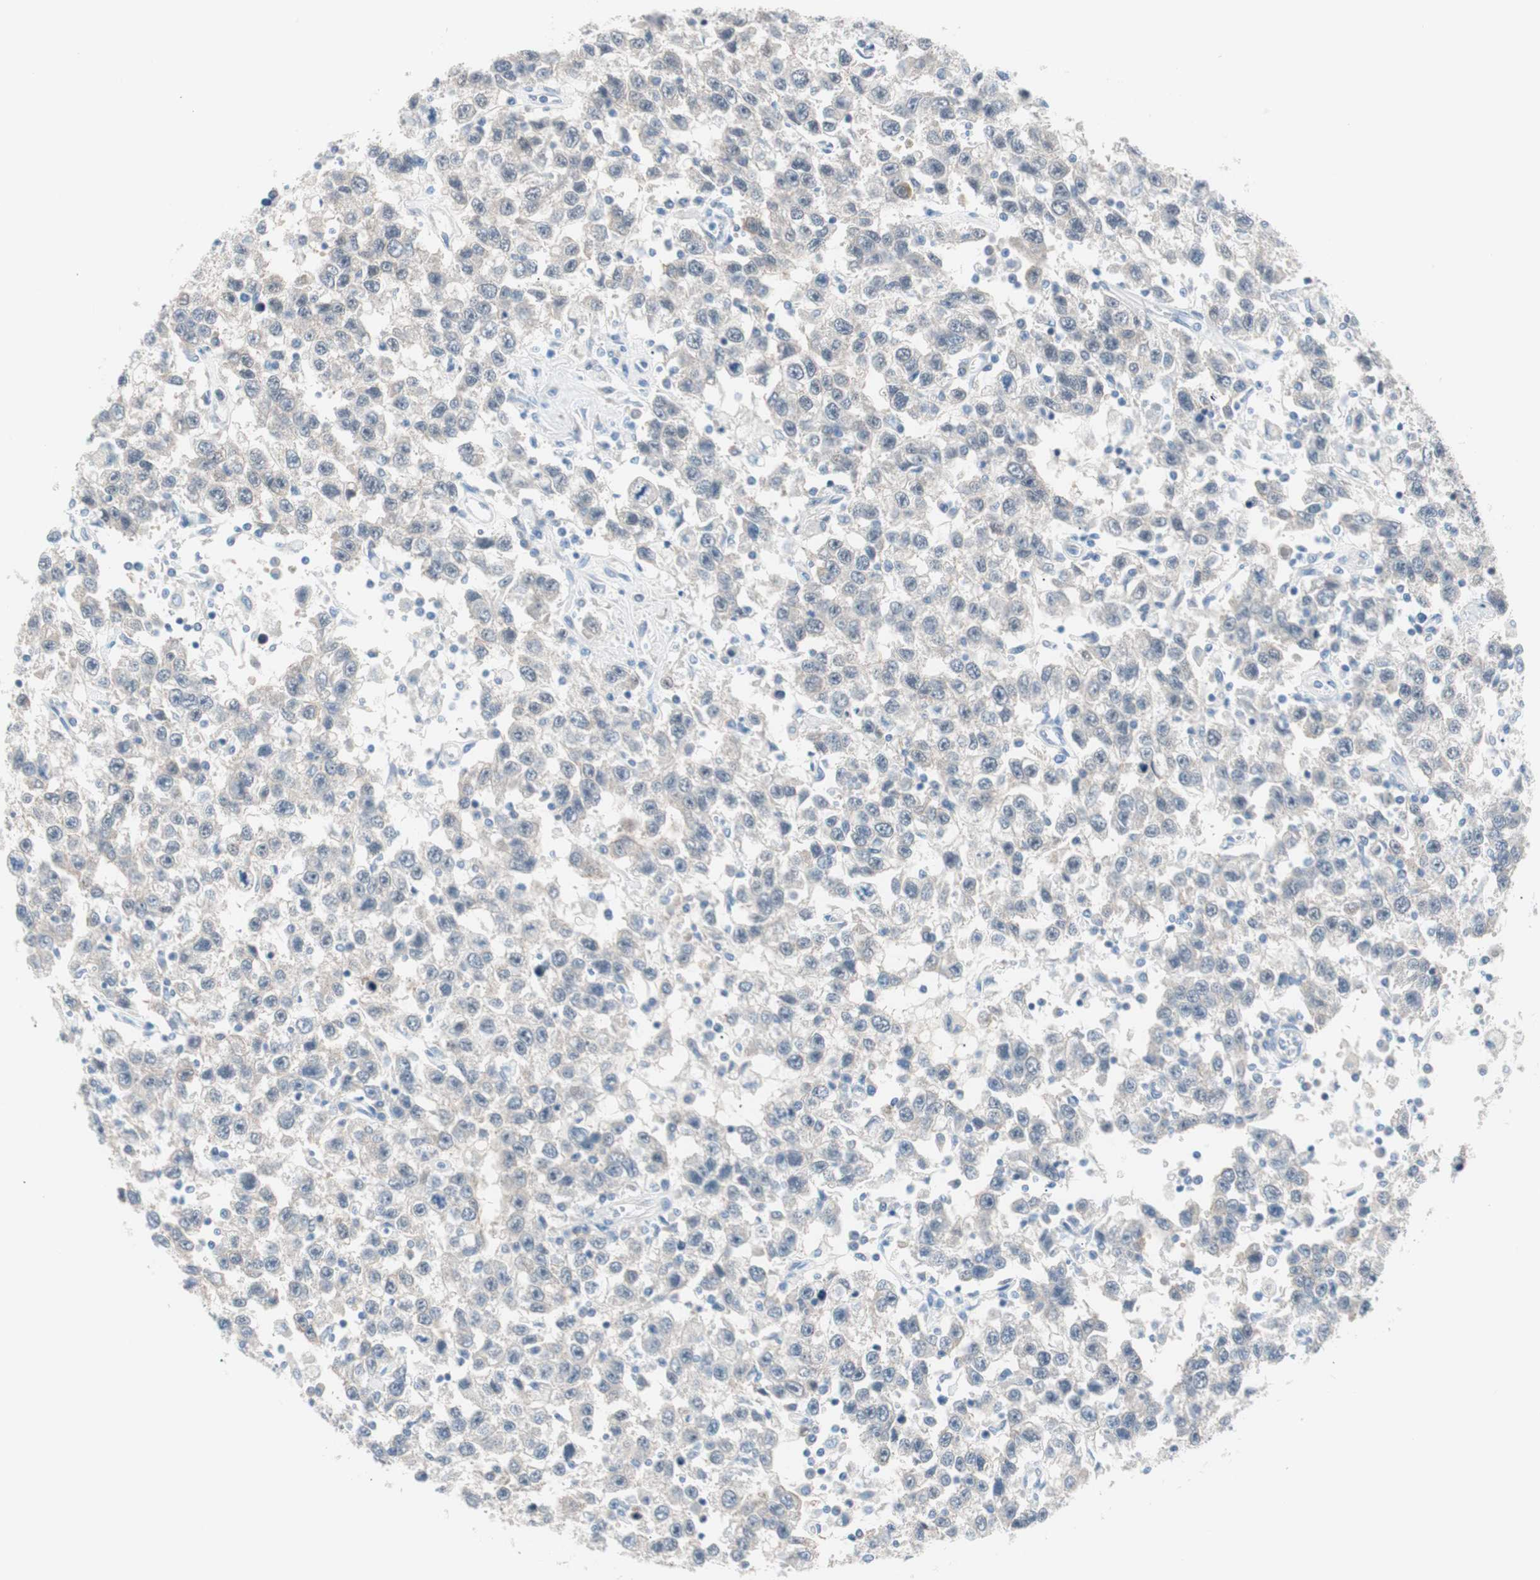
{"staining": {"intensity": "negative", "quantity": "none", "location": "none"}, "tissue": "testis cancer", "cell_type": "Tumor cells", "image_type": "cancer", "snomed": [{"axis": "morphology", "description": "Seminoma, NOS"}, {"axis": "topography", "description": "Testis"}], "caption": "A micrograph of human testis cancer (seminoma) is negative for staining in tumor cells. (Stains: DAB (3,3'-diaminobenzidine) immunohistochemistry (IHC) with hematoxylin counter stain, Microscopy: brightfield microscopy at high magnification).", "gene": "VIL1", "patient": {"sex": "male", "age": 41}}